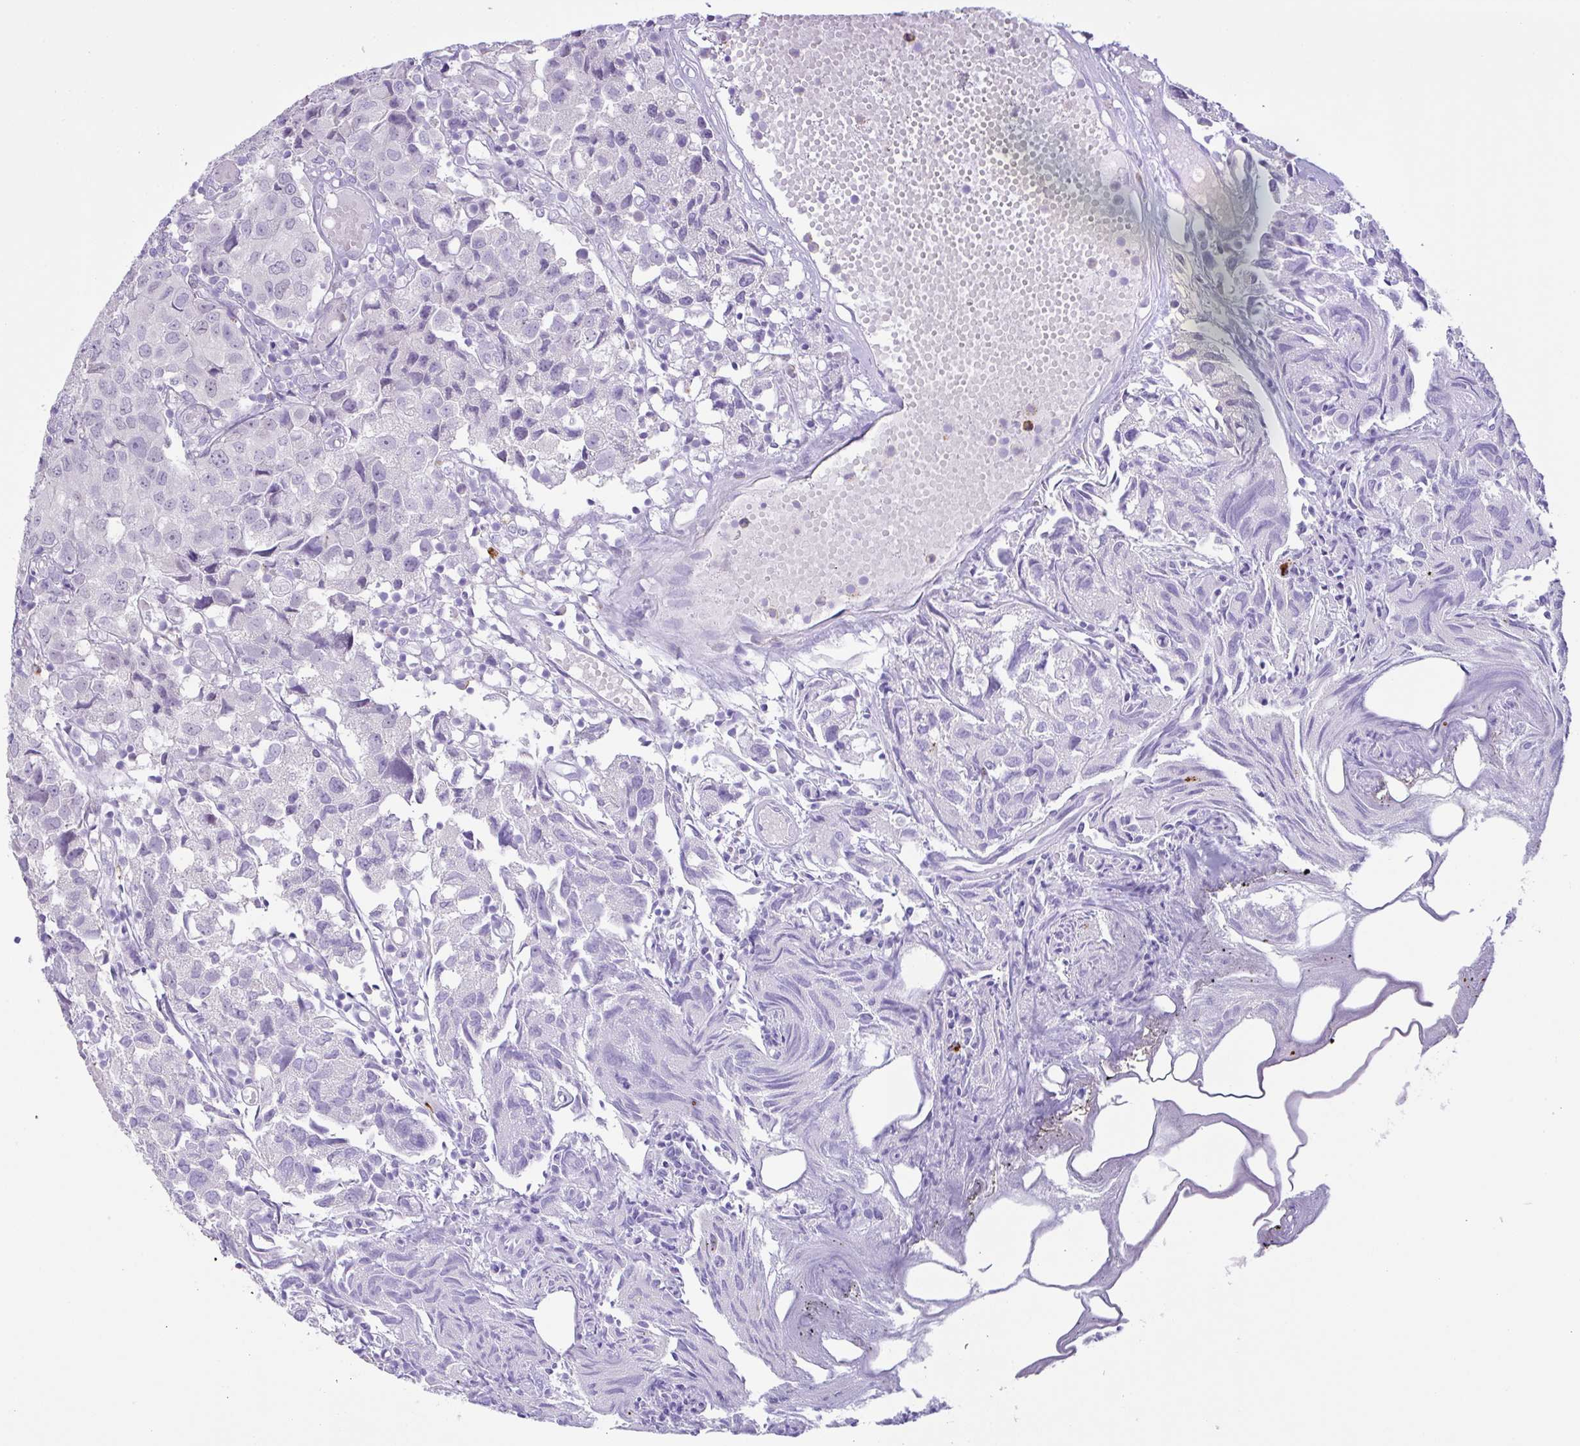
{"staining": {"intensity": "weak", "quantity": "<25%", "location": "nuclear"}, "tissue": "urothelial cancer", "cell_type": "Tumor cells", "image_type": "cancer", "snomed": [{"axis": "morphology", "description": "Urothelial carcinoma, High grade"}, {"axis": "topography", "description": "Urinary bladder"}], "caption": "This is an immunohistochemistry micrograph of high-grade urothelial carcinoma. There is no expression in tumor cells.", "gene": "CST11", "patient": {"sex": "female", "age": 75}}